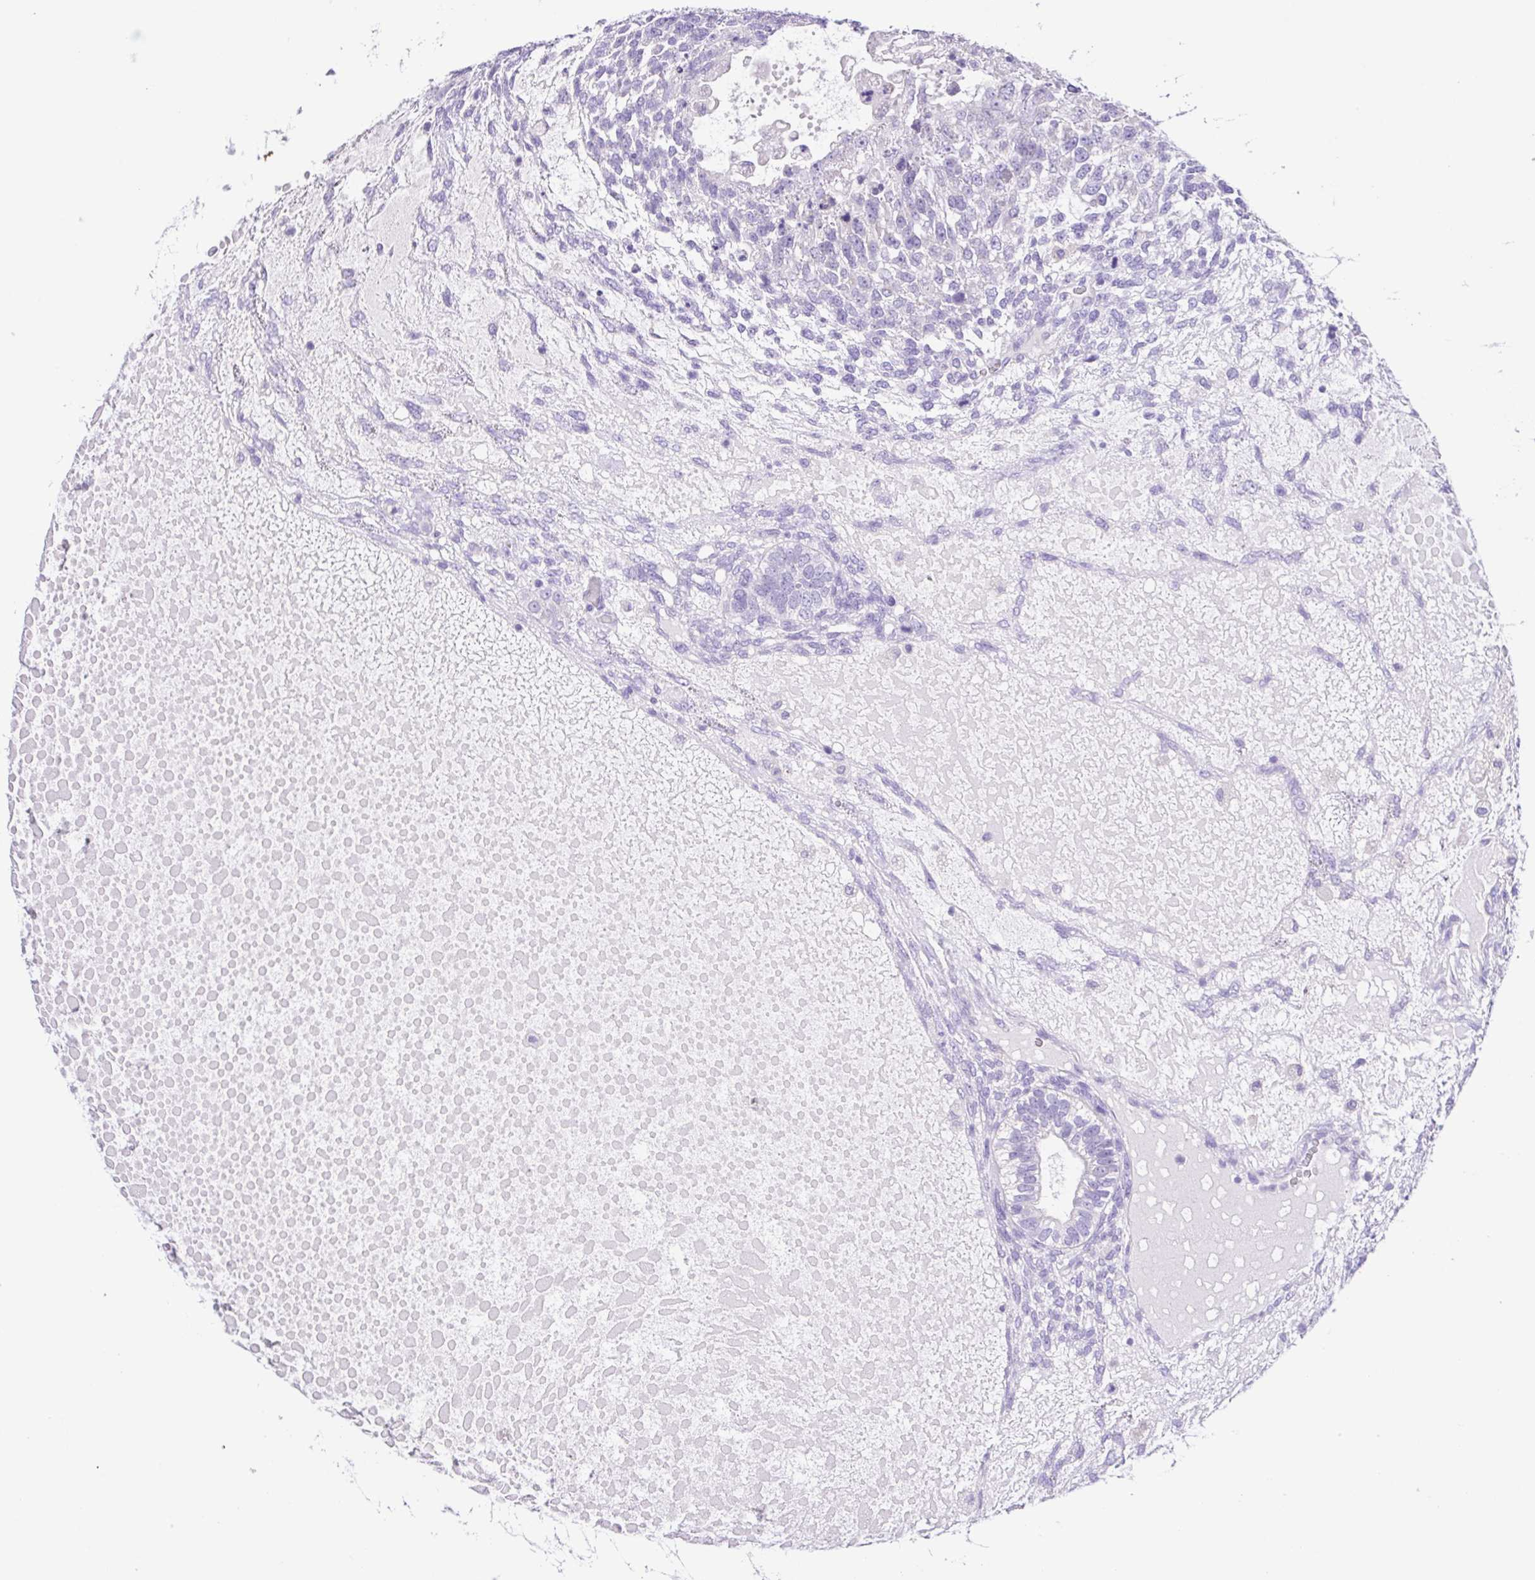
{"staining": {"intensity": "negative", "quantity": "none", "location": "none"}, "tissue": "testis cancer", "cell_type": "Tumor cells", "image_type": "cancer", "snomed": [{"axis": "morphology", "description": "Carcinoma, Embryonal, NOS"}, {"axis": "topography", "description": "Testis"}], "caption": "A high-resolution micrograph shows immunohistochemistry (IHC) staining of embryonal carcinoma (testis), which exhibits no significant positivity in tumor cells.", "gene": "CD72", "patient": {"sex": "male", "age": 23}}